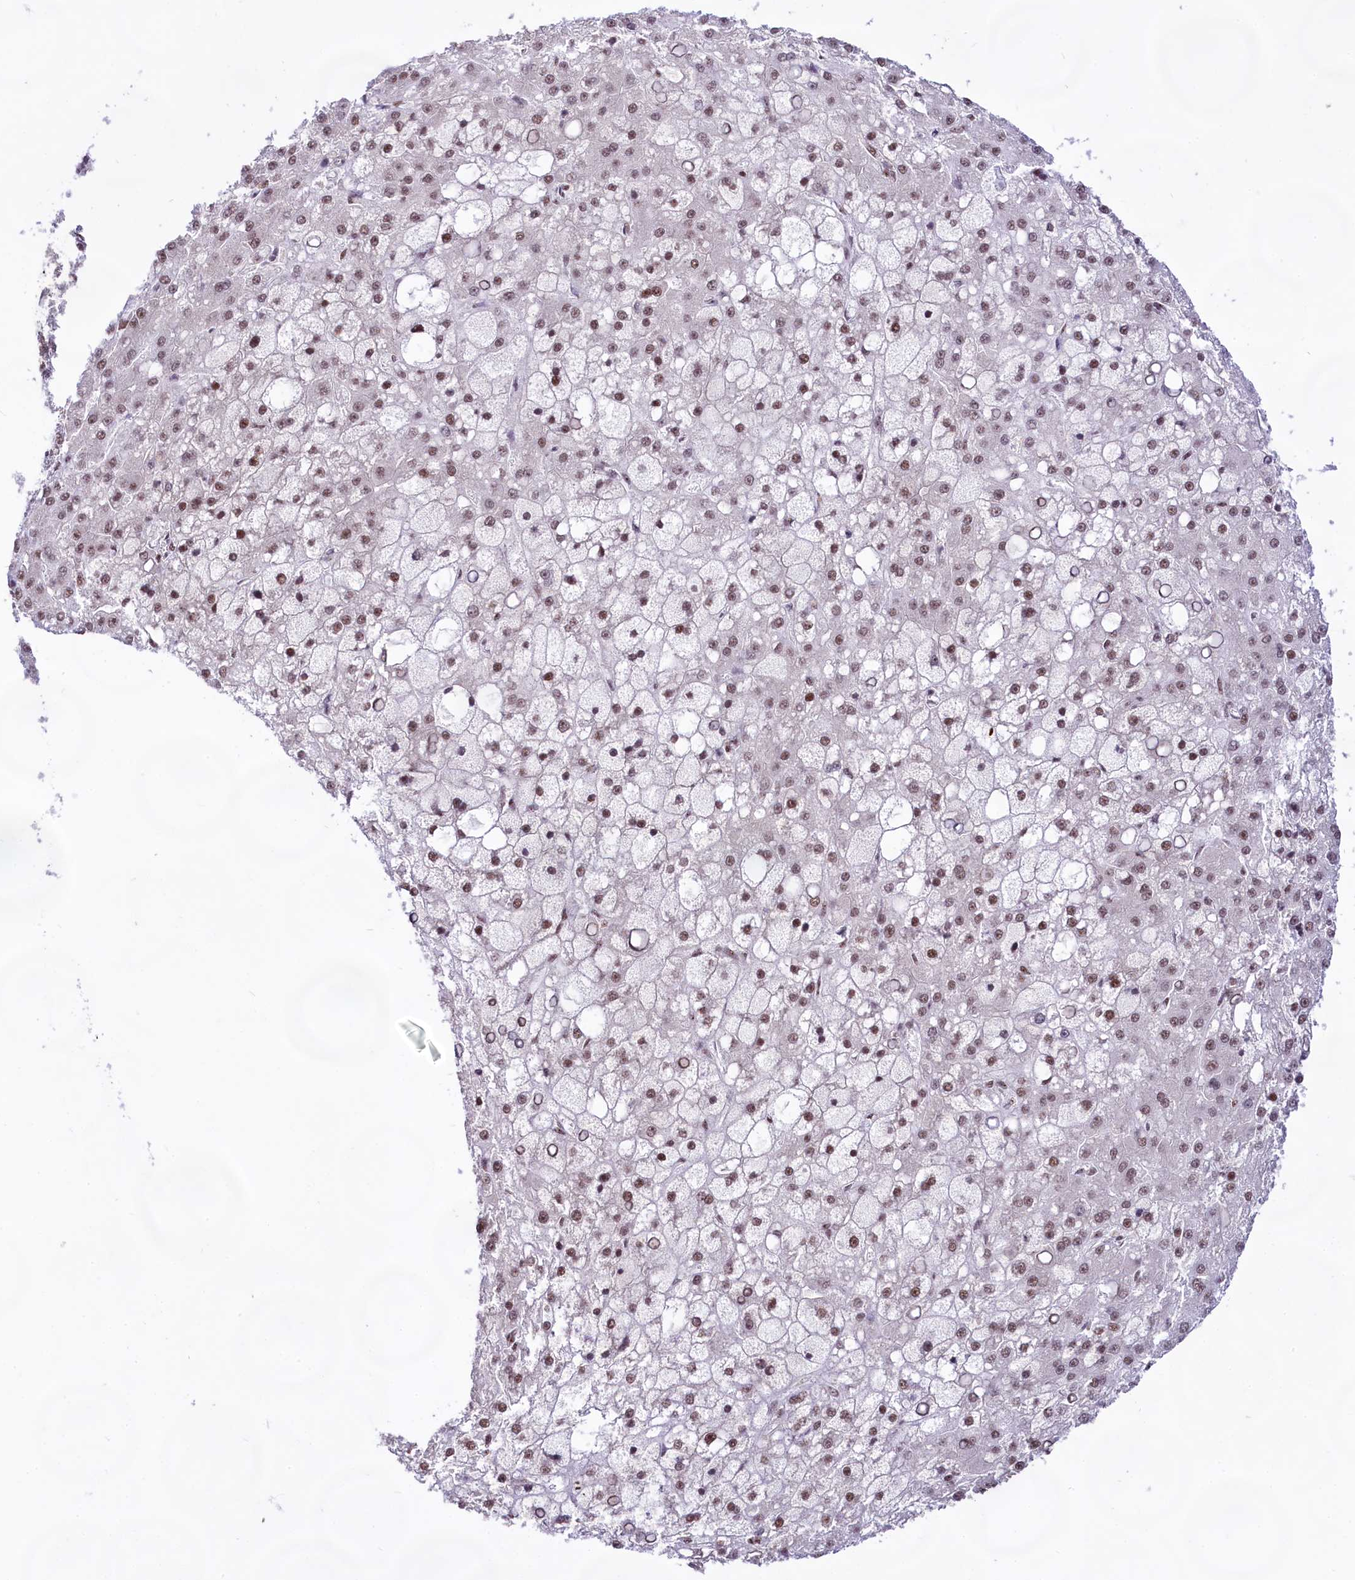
{"staining": {"intensity": "moderate", "quantity": ">75%", "location": "nuclear"}, "tissue": "liver cancer", "cell_type": "Tumor cells", "image_type": "cancer", "snomed": [{"axis": "morphology", "description": "Carcinoma, Hepatocellular, NOS"}, {"axis": "topography", "description": "Liver"}], "caption": "The histopathology image shows staining of liver hepatocellular carcinoma, revealing moderate nuclear protein positivity (brown color) within tumor cells. Using DAB (brown) and hematoxylin (blue) stains, captured at high magnification using brightfield microscopy.", "gene": "HIRA", "patient": {"sex": "male", "age": 67}}